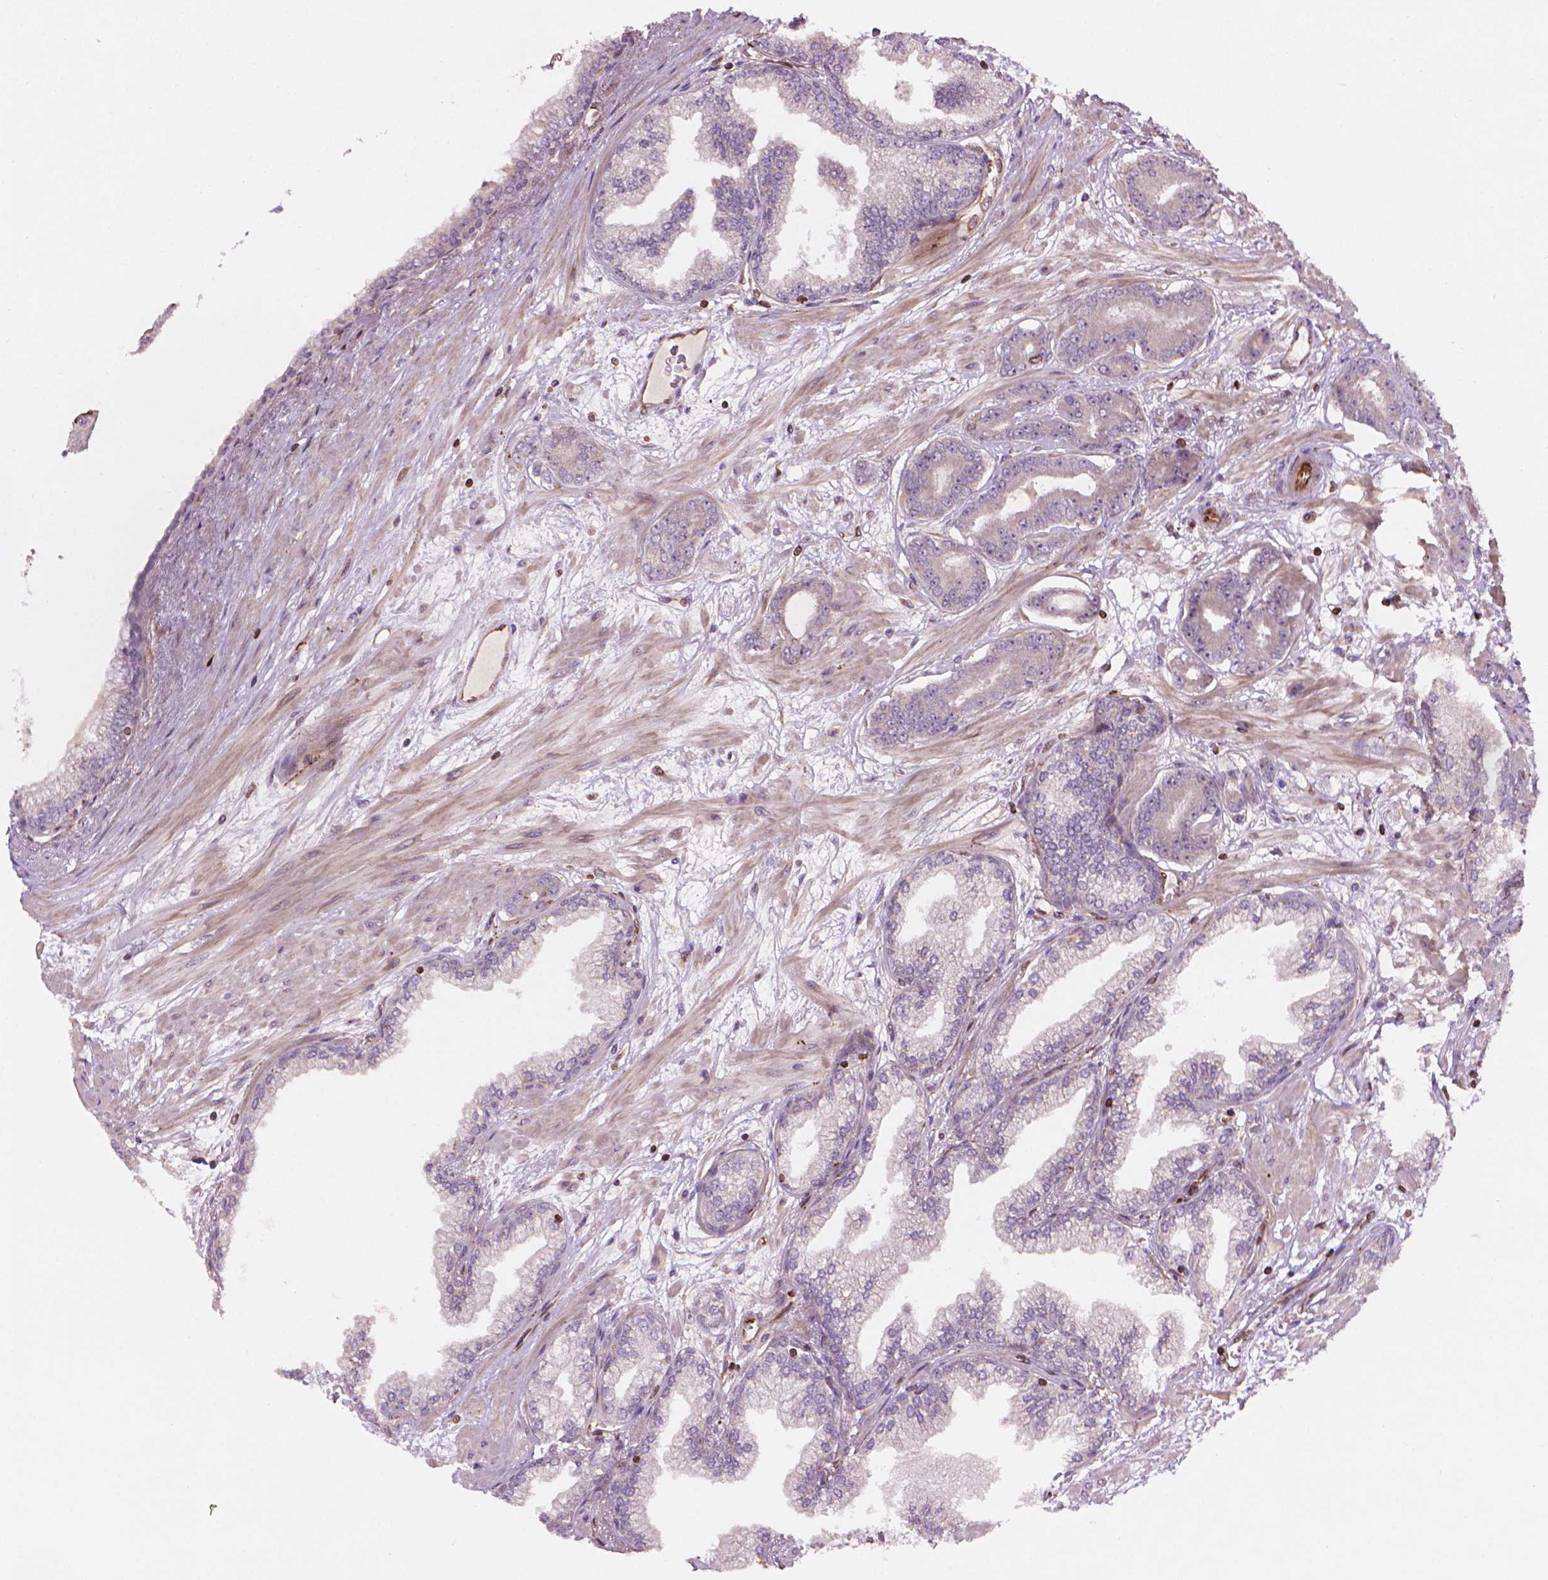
{"staining": {"intensity": "negative", "quantity": "none", "location": "none"}, "tissue": "prostate cancer", "cell_type": "Tumor cells", "image_type": "cancer", "snomed": [{"axis": "morphology", "description": "Adenocarcinoma, Low grade"}, {"axis": "topography", "description": "Prostate"}], "caption": "Tumor cells show no significant protein staining in prostate cancer.", "gene": "SMC2", "patient": {"sex": "male", "age": 64}}